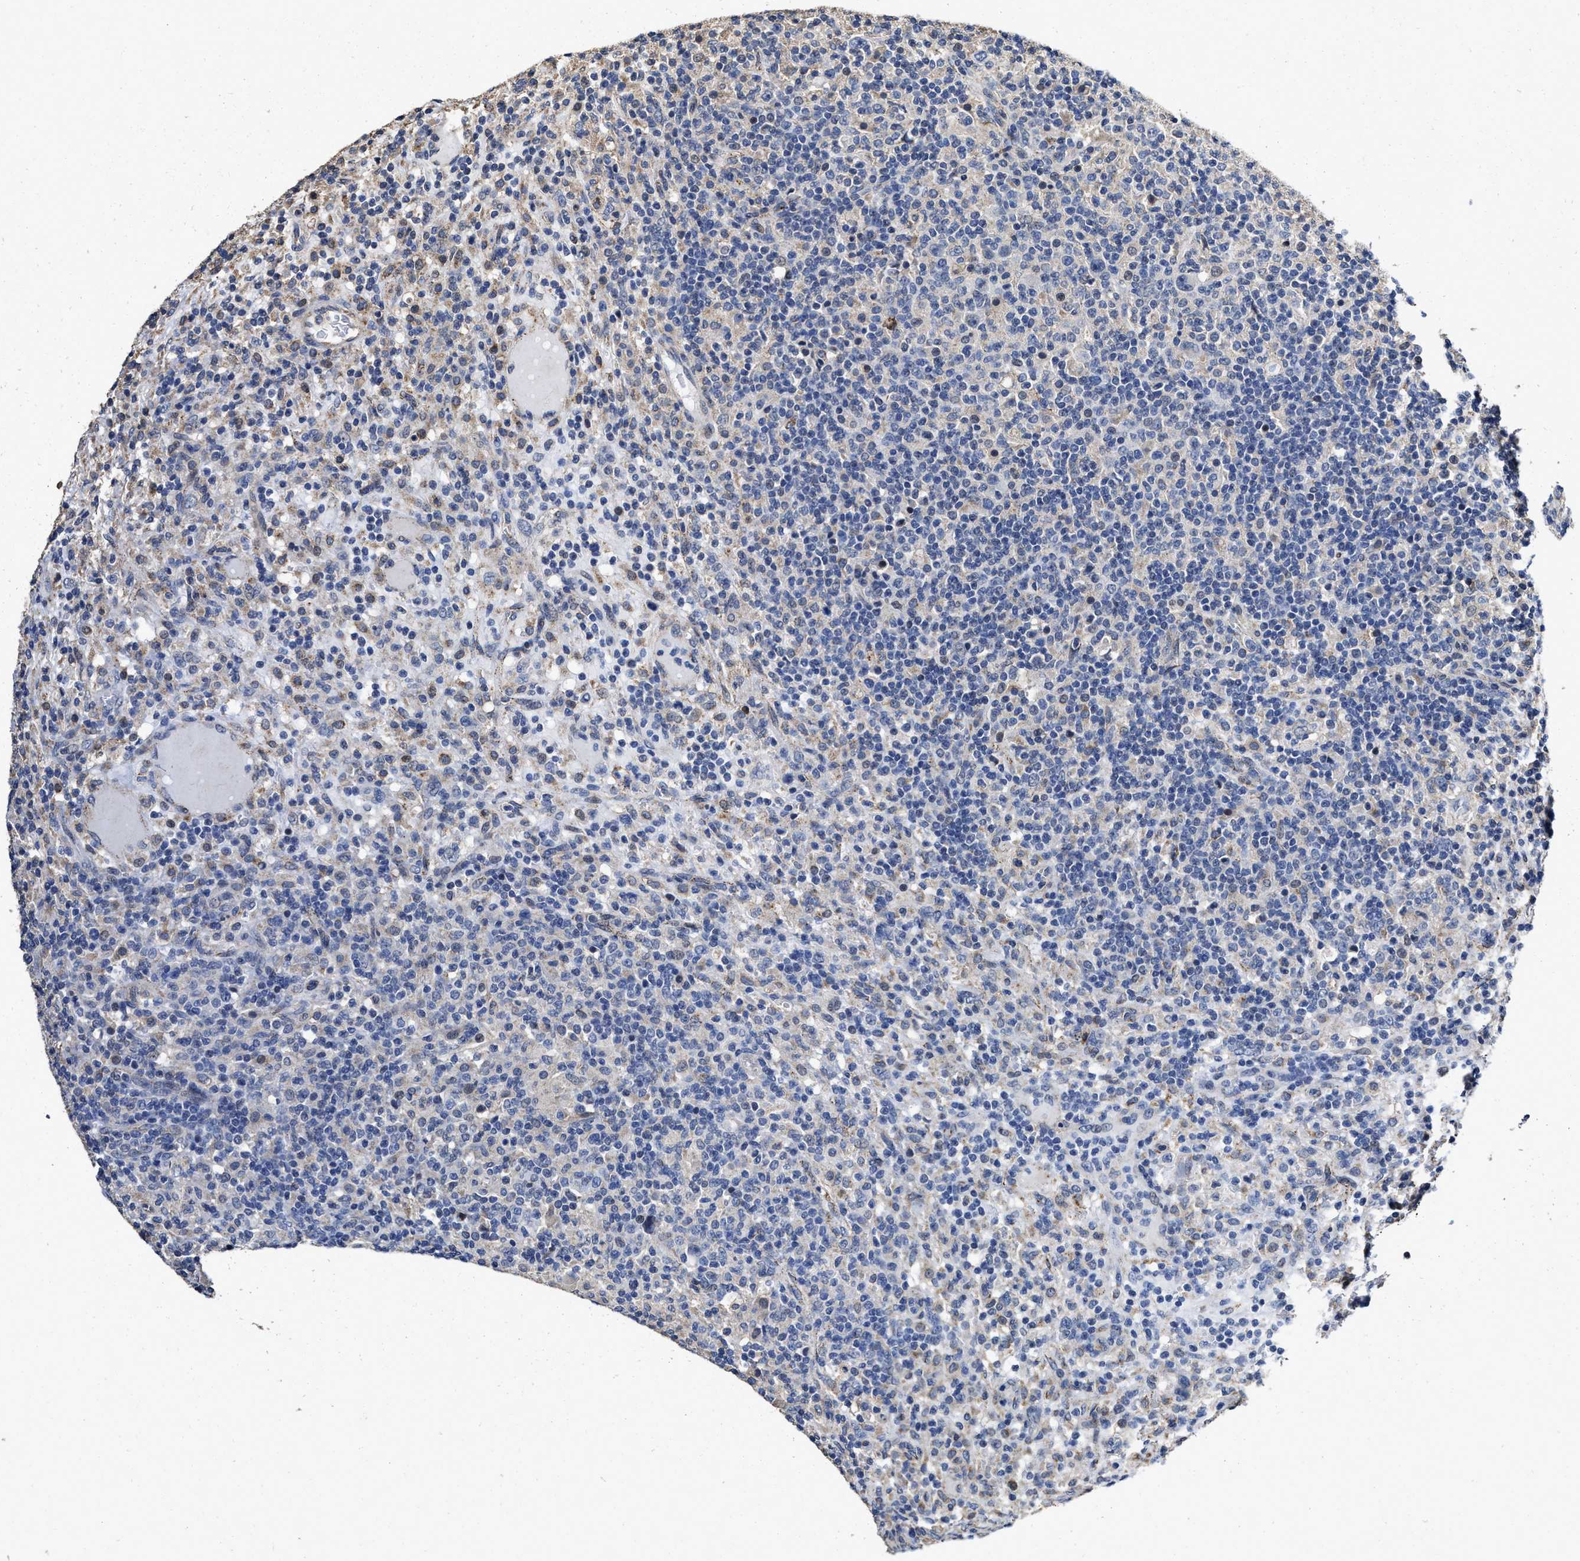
{"staining": {"intensity": "negative", "quantity": "none", "location": "none"}, "tissue": "lymphoma", "cell_type": "Tumor cells", "image_type": "cancer", "snomed": [{"axis": "morphology", "description": "Hodgkin's disease, NOS"}, {"axis": "topography", "description": "Lymph node"}], "caption": "A micrograph of human lymphoma is negative for staining in tumor cells.", "gene": "ZFAT", "patient": {"sex": "male", "age": 70}}